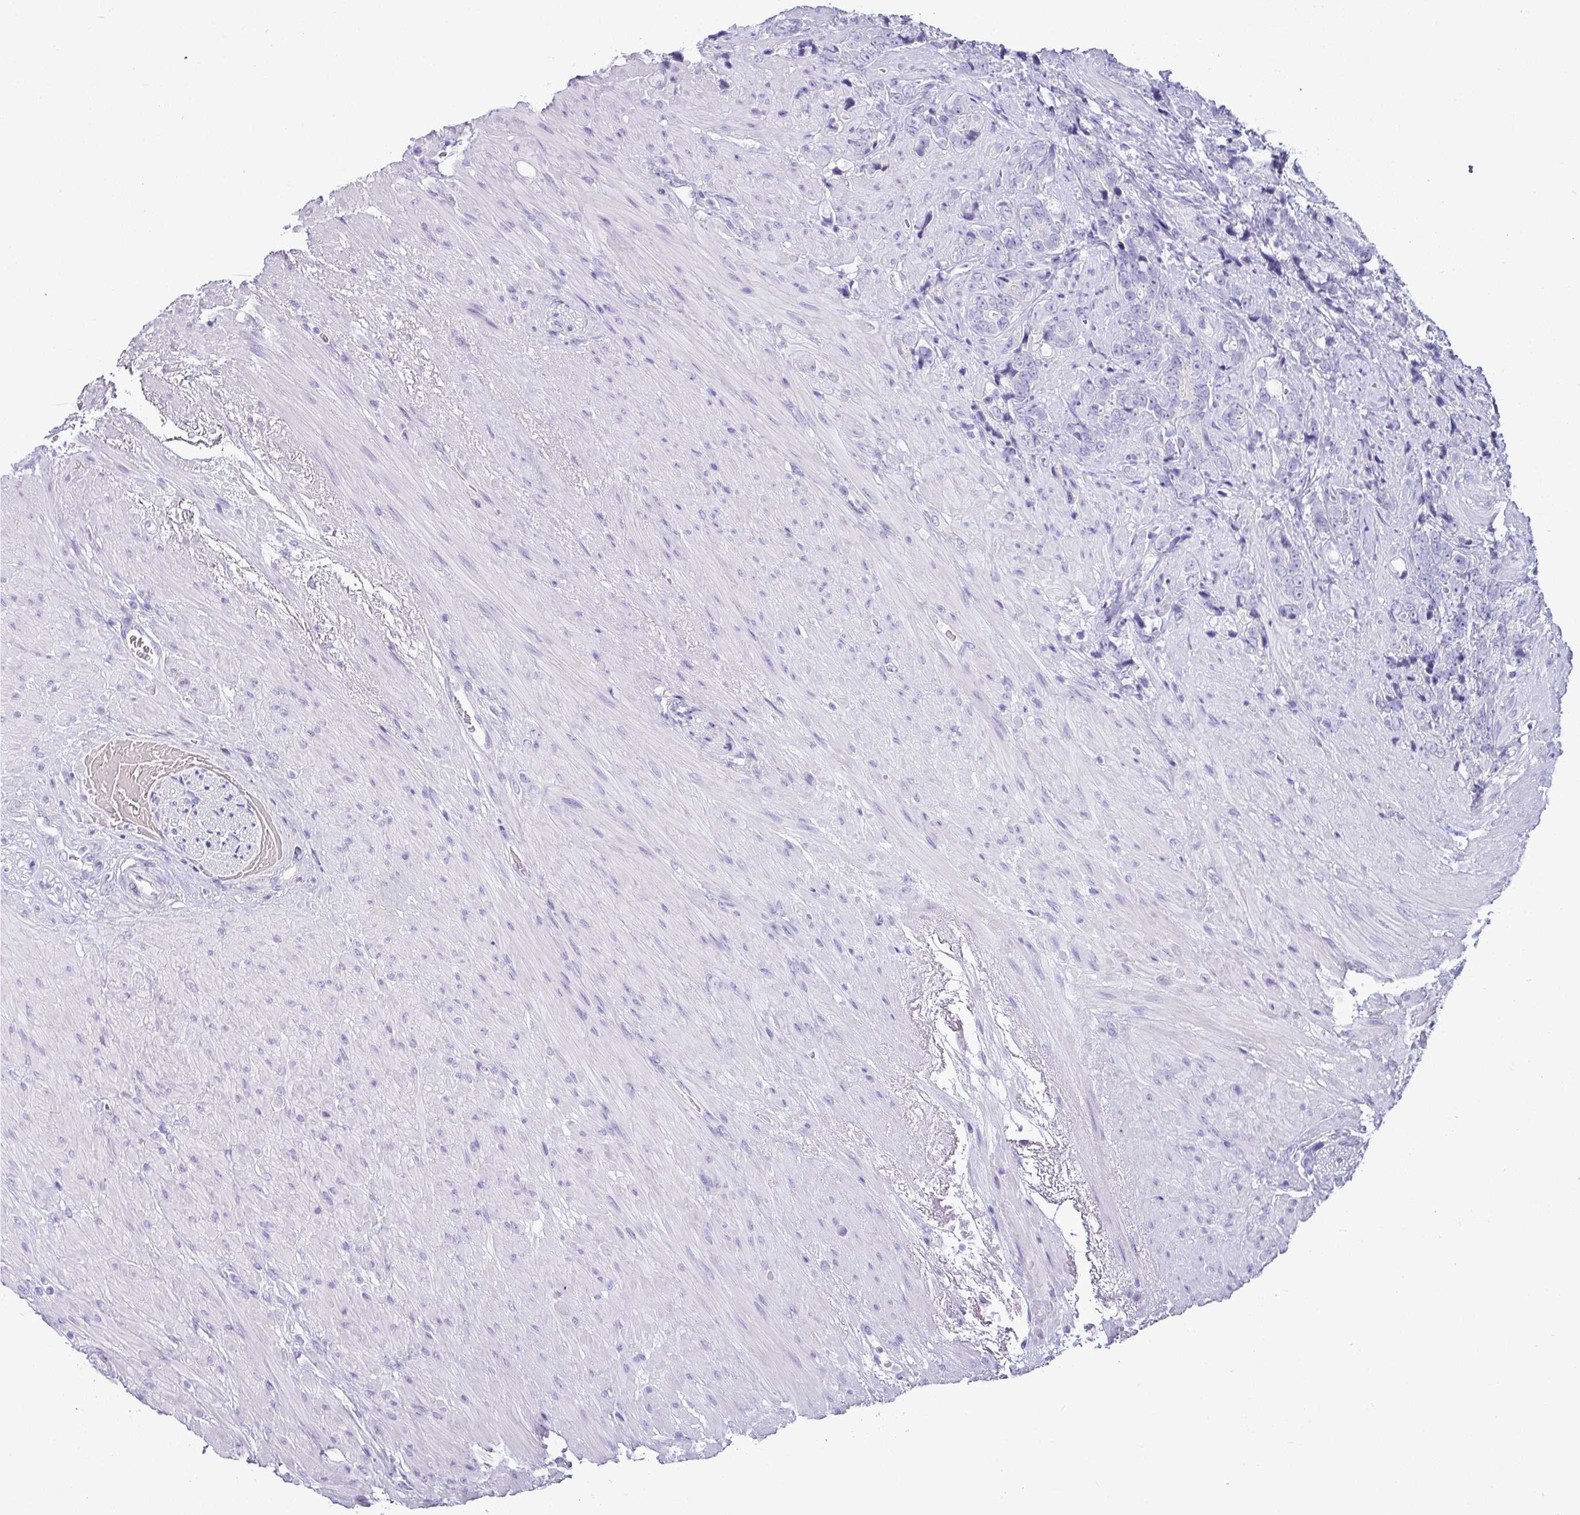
{"staining": {"intensity": "negative", "quantity": "none", "location": "none"}, "tissue": "prostate cancer", "cell_type": "Tumor cells", "image_type": "cancer", "snomed": [{"axis": "morphology", "description": "Adenocarcinoma, High grade"}, {"axis": "topography", "description": "Prostate"}], "caption": "DAB (3,3'-diaminobenzidine) immunohistochemical staining of human prostate cancer (high-grade adenocarcinoma) displays no significant positivity in tumor cells. (DAB immunohistochemistry (IHC) visualized using brightfield microscopy, high magnification).", "gene": "VCY1B", "patient": {"sex": "male", "age": 74}}